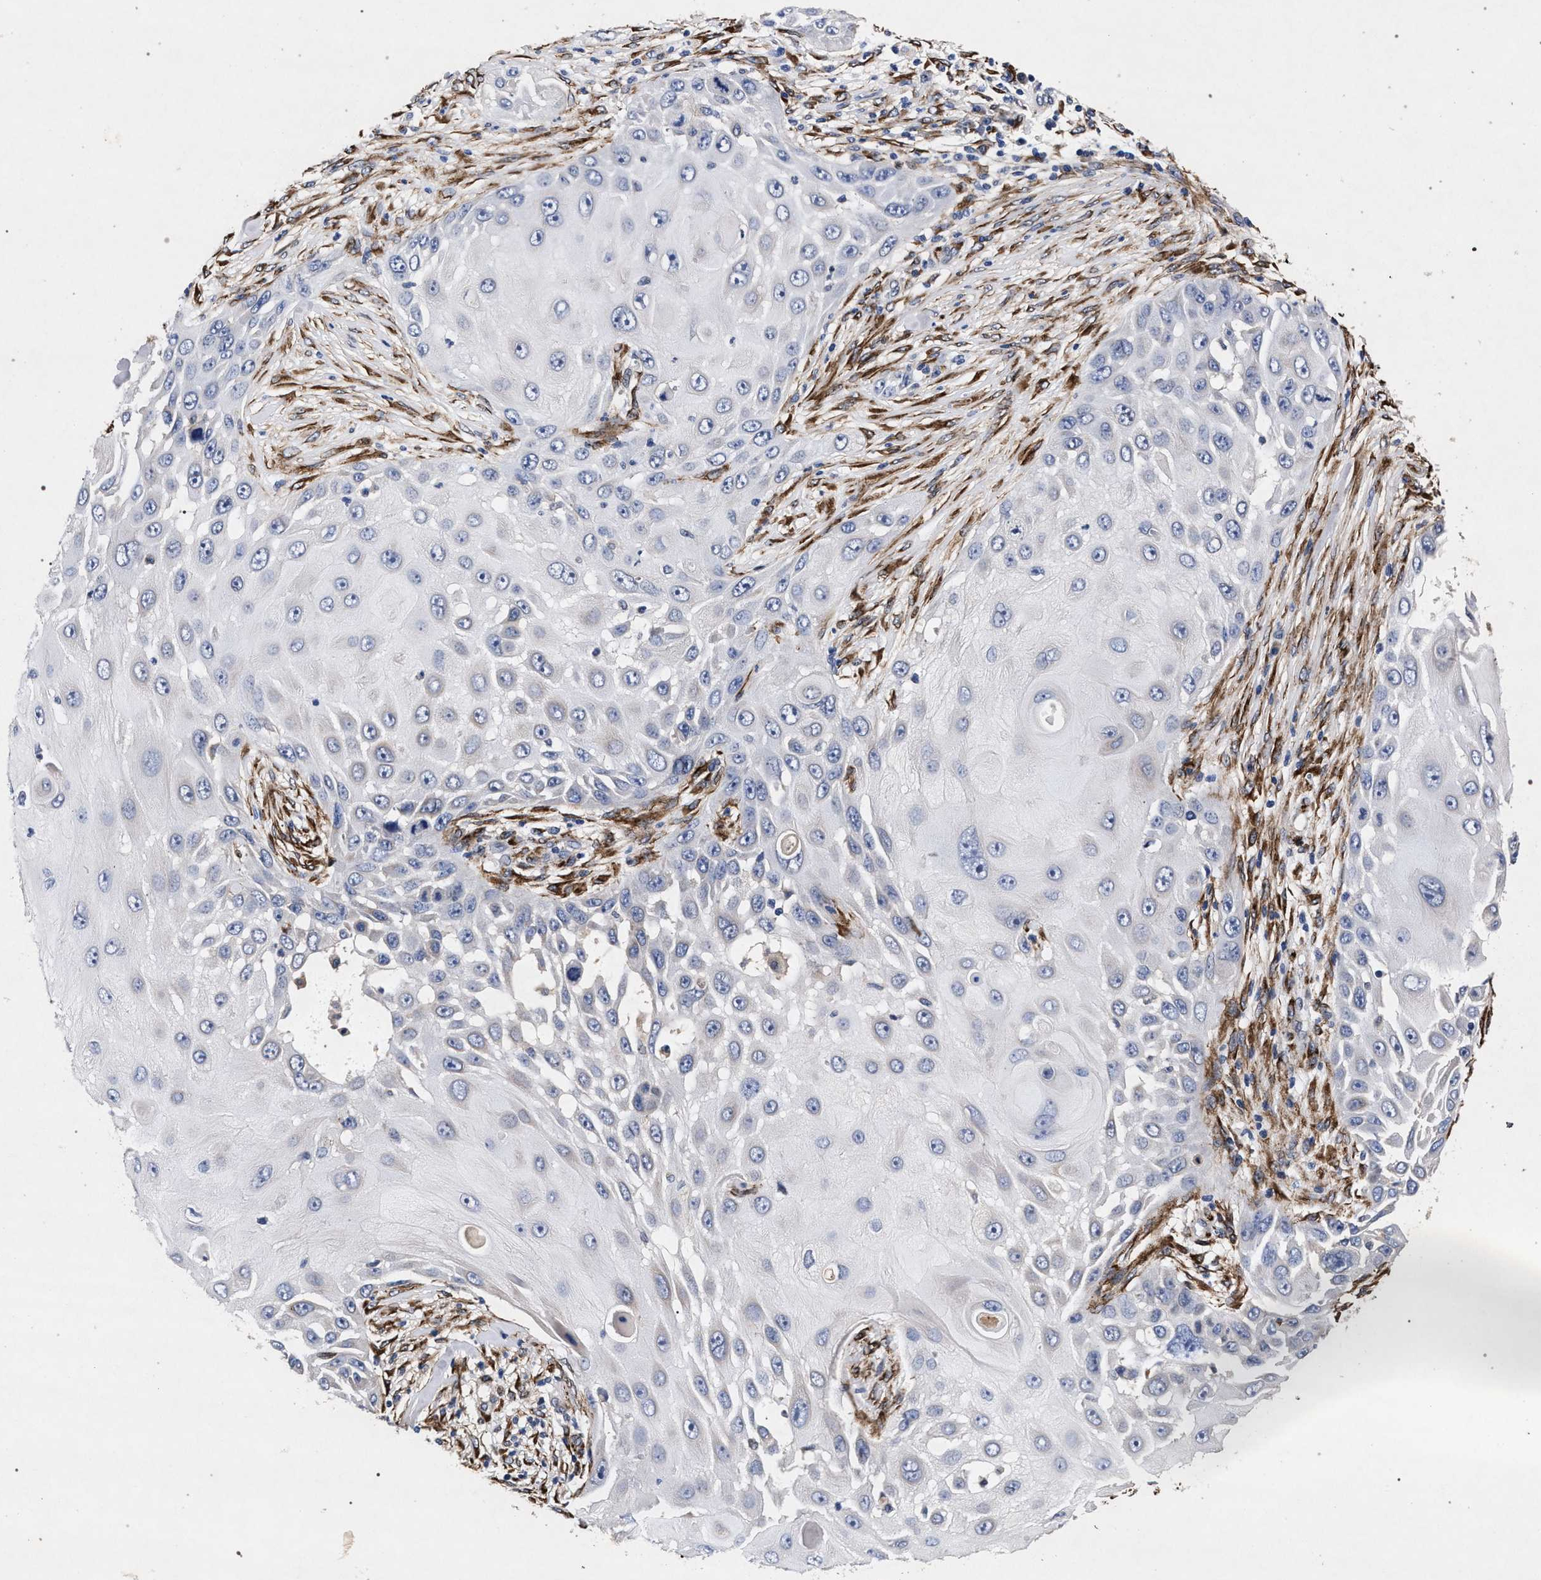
{"staining": {"intensity": "negative", "quantity": "none", "location": "none"}, "tissue": "skin cancer", "cell_type": "Tumor cells", "image_type": "cancer", "snomed": [{"axis": "morphology", "description": "Squamous cell carcinoma, NOS"}, {"axis": "topography", "description": "Skin"}], "caption": "The image demonstrates no significant staining in tumor cells of squamous cell carcinoma (skin).", "gene": "NEK7", "patient": {"sex": "female", "age": 44}}